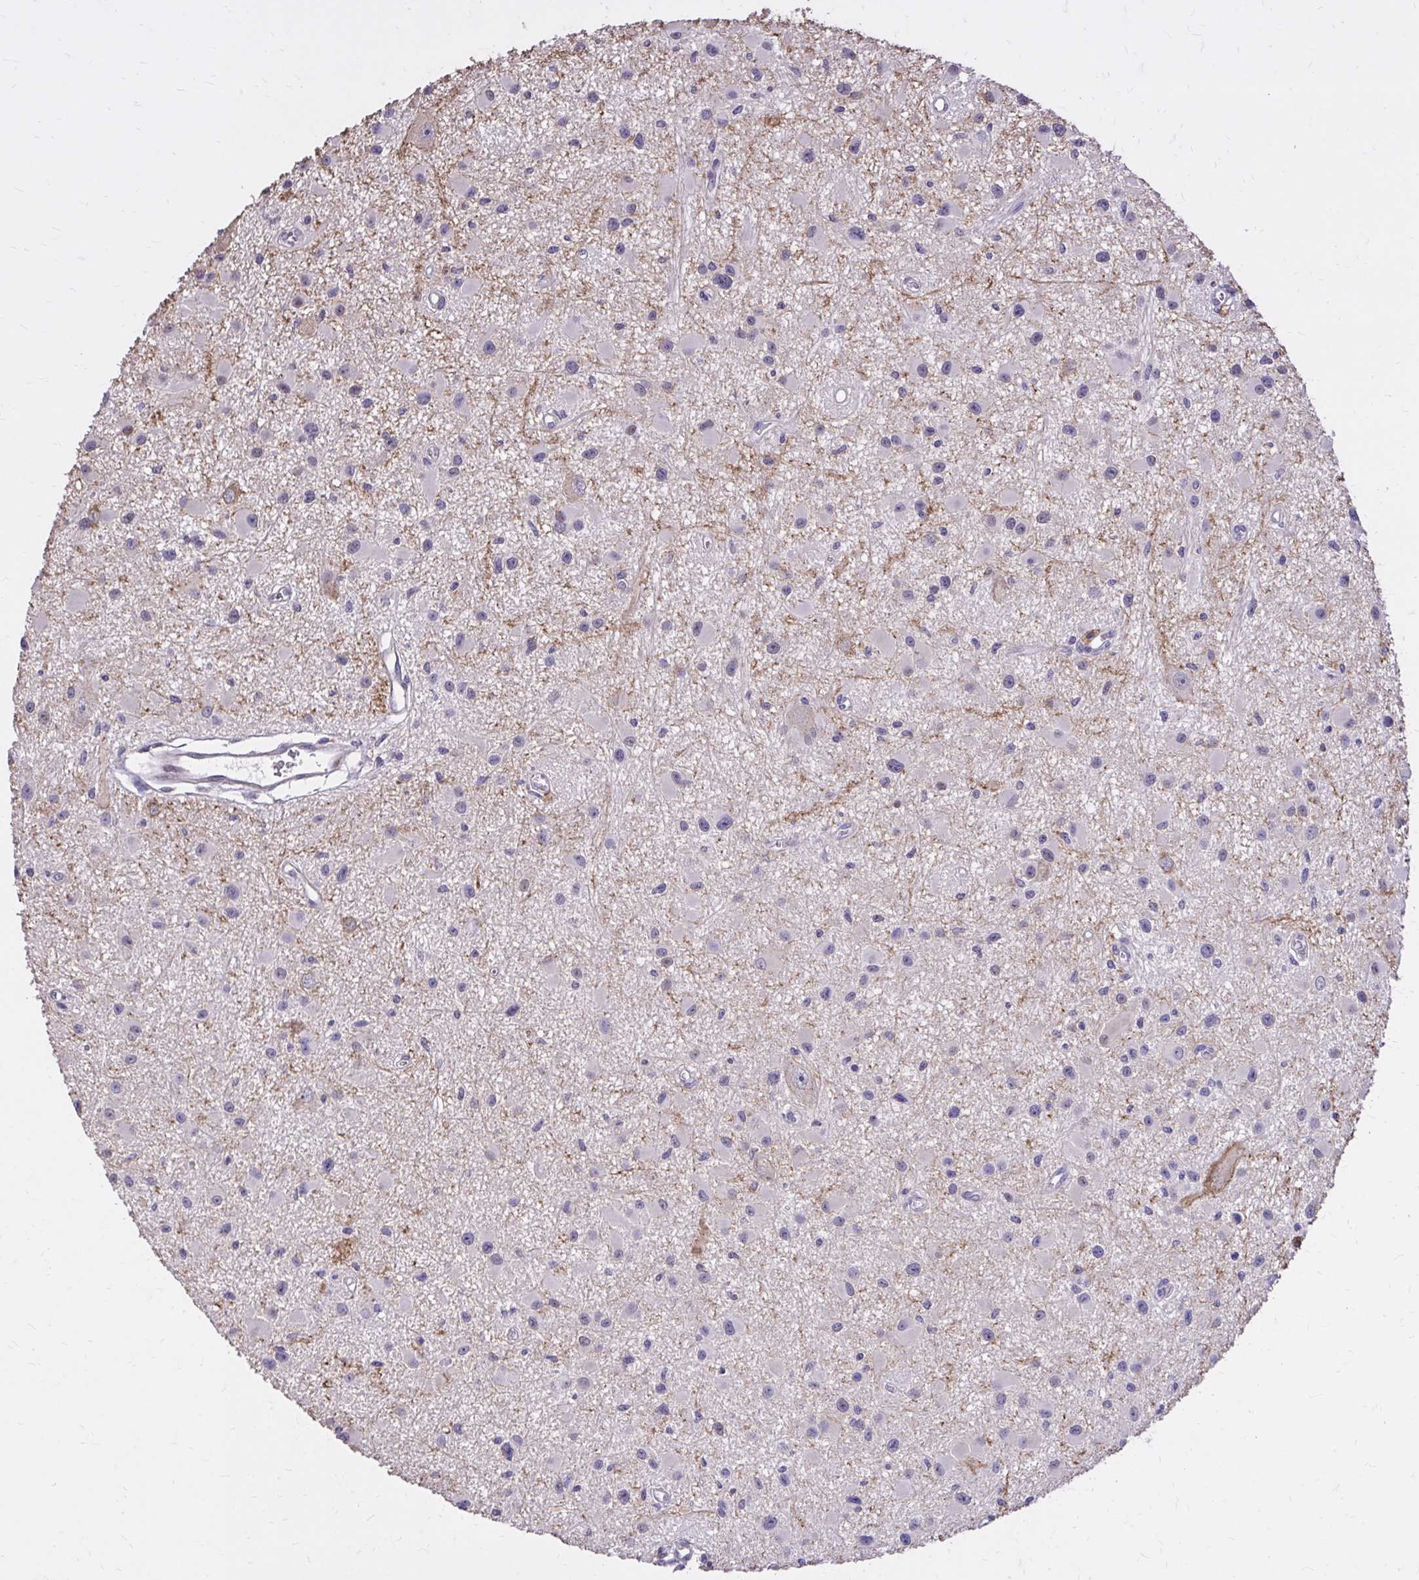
{"staining": {"intensity": "negative", "quantity": "none", "location": "none"}, "tissue": "glioma", "cell_type": "Tumor cells", "image_type": "cancer", "snomed": [{"axis": "morphology", "description": "Glioma, malignant, High grade"}, {"axis": "topography", "description": "Brain"}], "caption": "This is an immunohistochemistry (IHC) photomicrograph of glioma. There is no positivity in tumor cells.", "gene": "EPB41L1", "patient": {"sex": "male", "age": 54}}